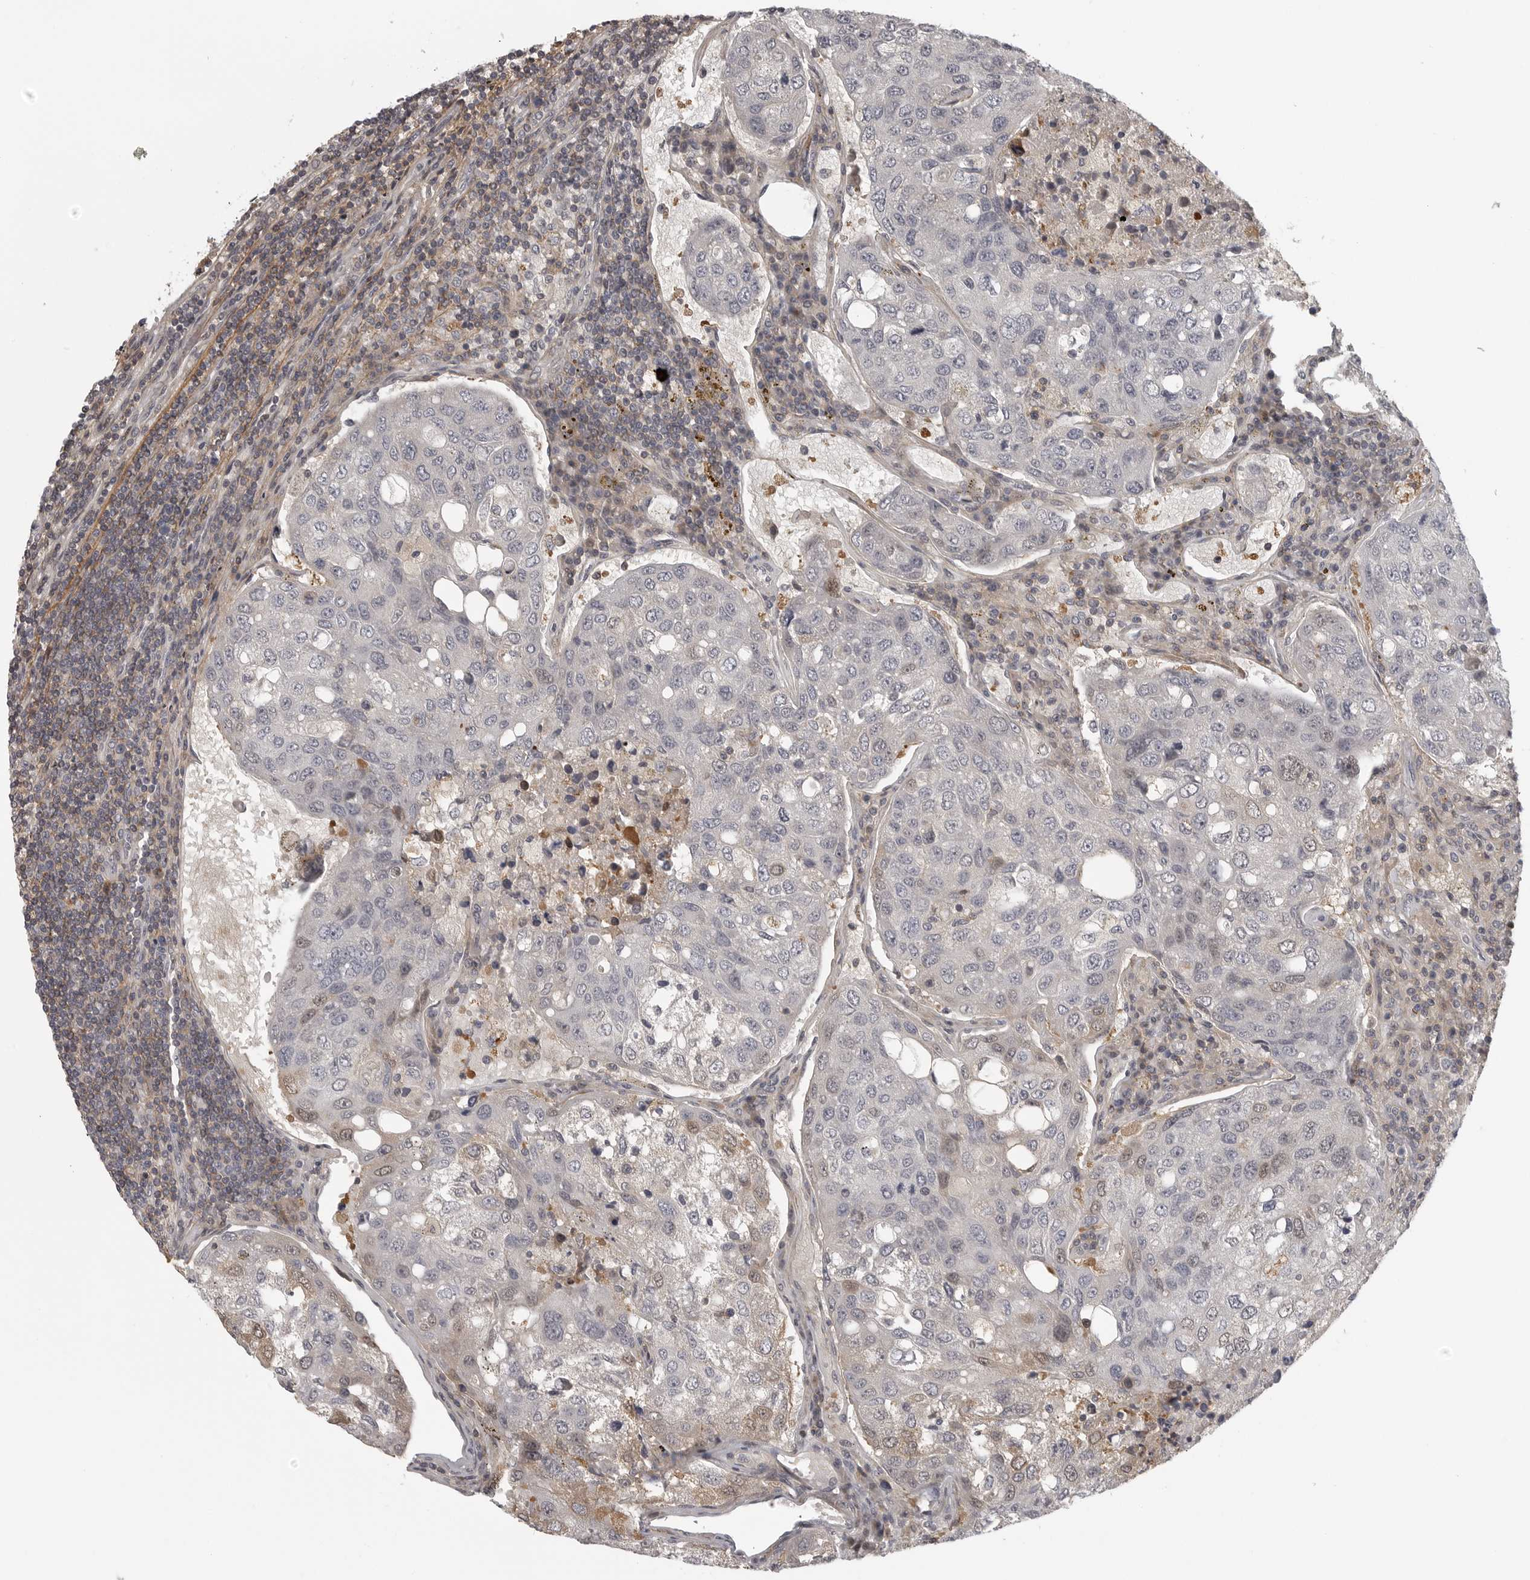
{"staining": {"intensity": "moderate", "quantity": "<25%", "location": "nuclear"}, "tissue": "urothelial cancer", "cell_type": "Tumor cells", "image_type": "cancer", "snomed": [{"axis": "morphology", "description": "Urothelial carcinoma, High grade"}, {"axis": "topography", "description": "Lymph node"}, {"axis": "topography", "description": "Urinary bladder"}], "caption": "This photomicrograph exhibits immunohistochemistry staining of urothelial carcinoma (high-grade), with low moderate nuclear expression in approximately <25% of tumor cells.", "gene": "UROD", "patient": {"sex": "male", "age": 51}}